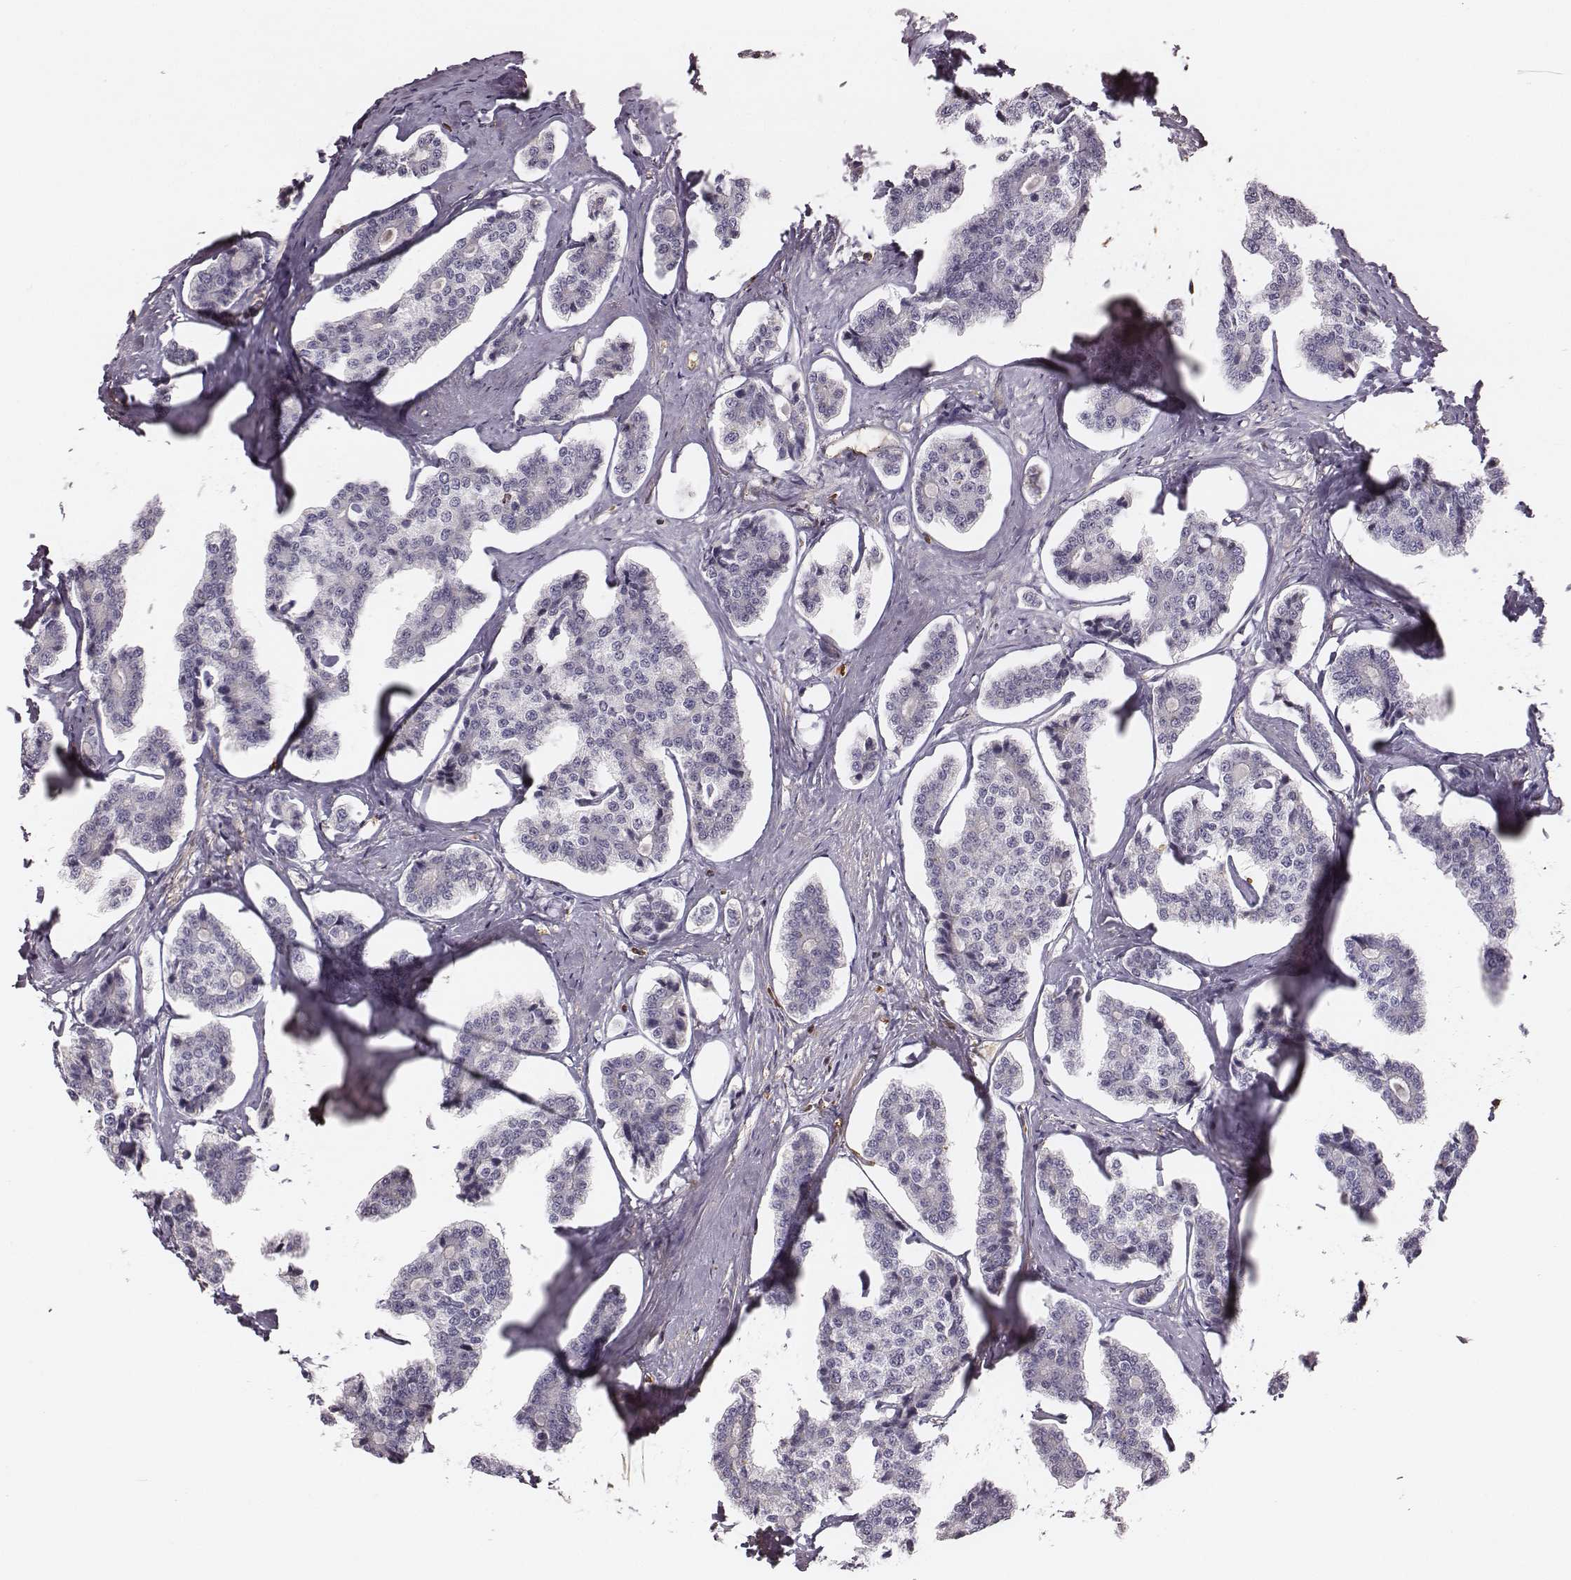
{"staining": {"intensity": "negative", "quantity": "none", "location": "none"}, "tissue": "carcinoid", "cell_type": "Tumor cells", "image_type": "cancer", "snomed": [{"axis": "morphology", "description": "Carcinoid, malignant, NOS"}, {"axis": "topography", "description": "Small intestine"}], "caption": "Human malignant carcinoid stained for a protein using immunohistochemistry (IHC) exhibits no positivity in tumor cells.", "gene": "ZYX", "patient": {"sex": "female", "age": 65}}